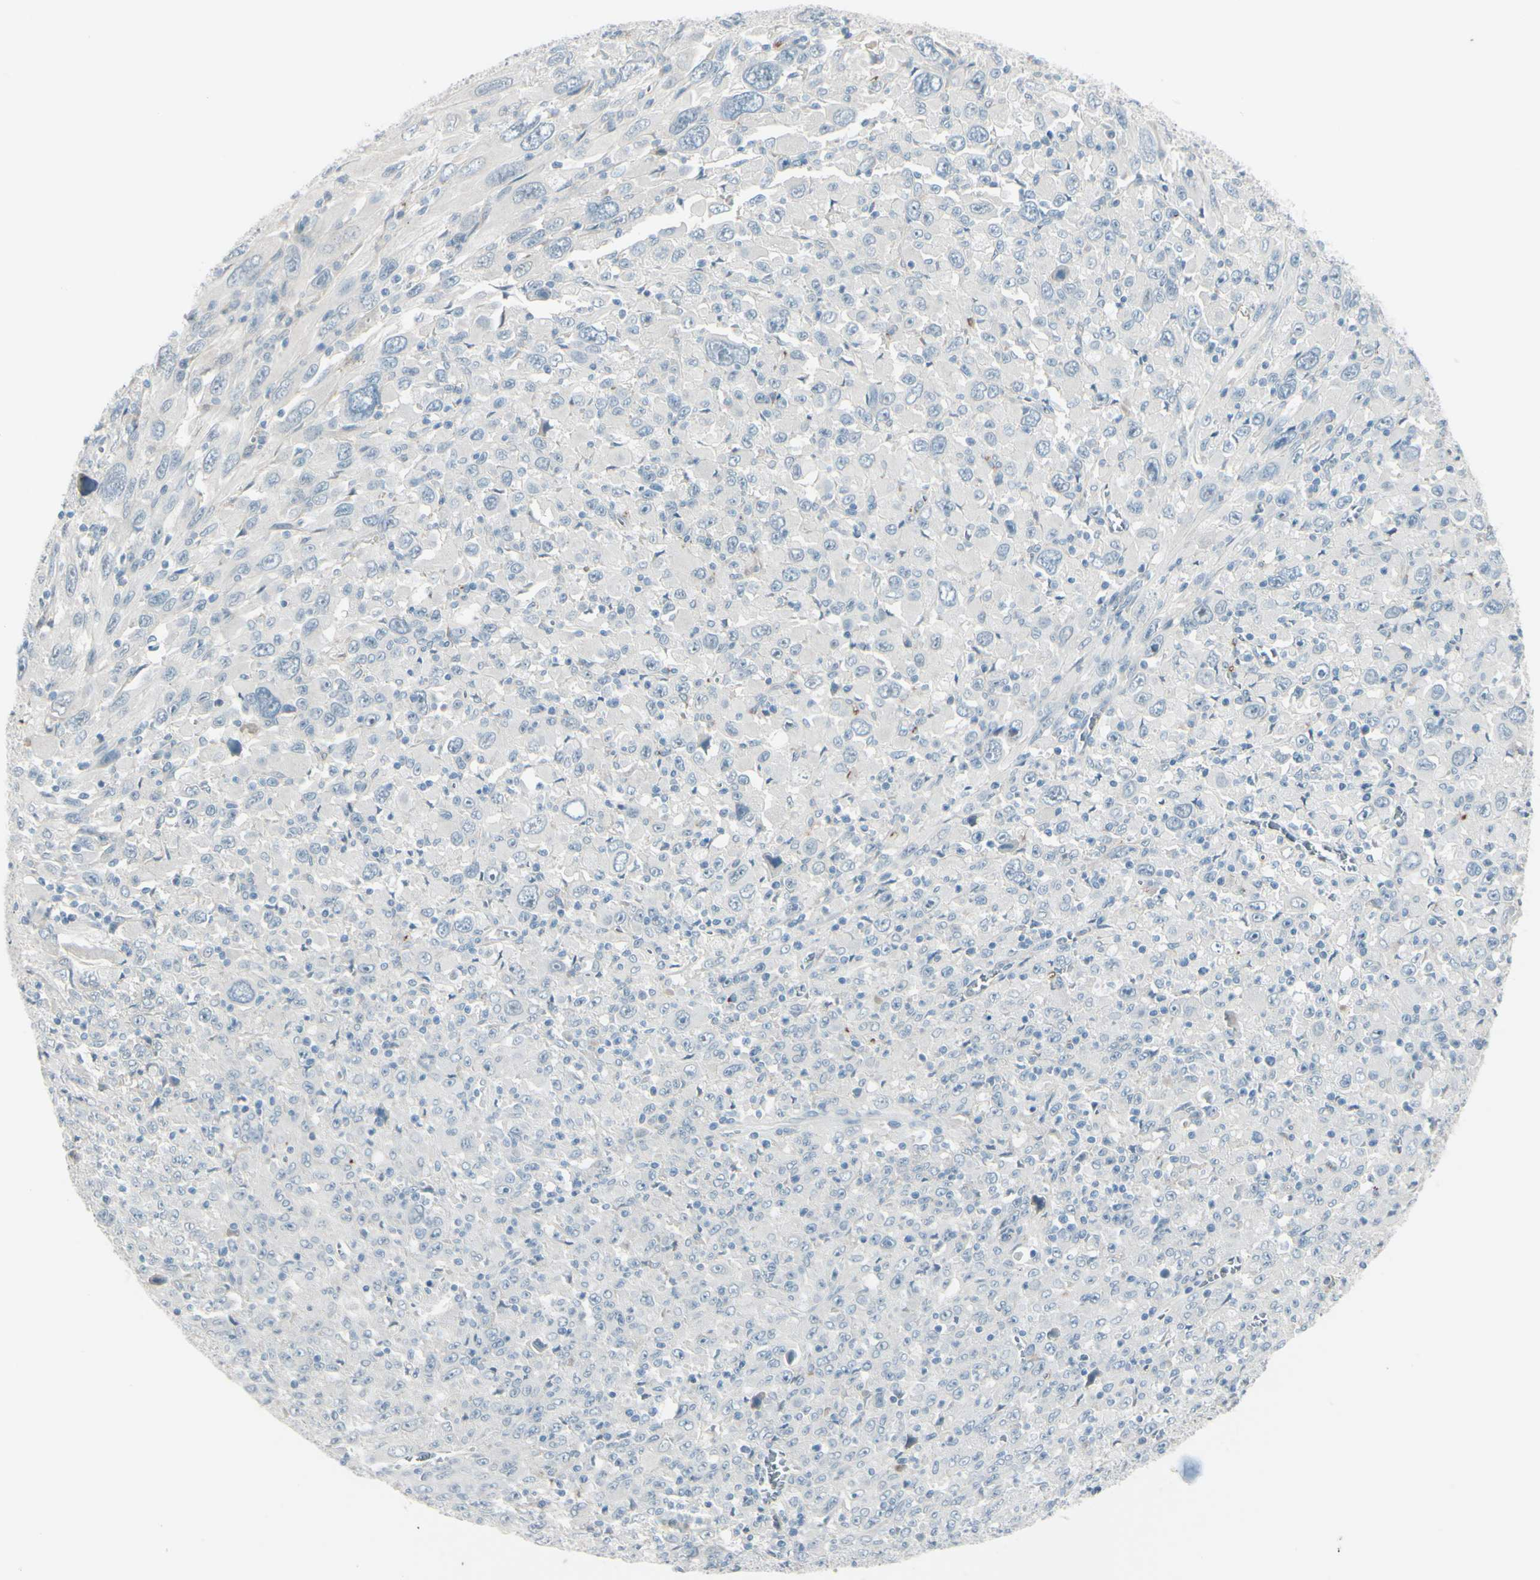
{"staining": {"intensity": "negative", "quantity": "none", "location": "none"}, "tissue": "melanoma", "cell_type": "Tumor cells", "image_type": "cancer", "snomed": [{"axis": "morphology", "description": "Malignant melanoma, Metastatic site"}, {"axis": "topography", "description": "Skin"}], "caption": "High power microscopy photomicrograph of an IHC micrograph of malignant melanoma (metastatic site), revealing no significant positivity in tumor cells.", "gene": "GPR34", "patient": {"sex": "female", "age": 56}}